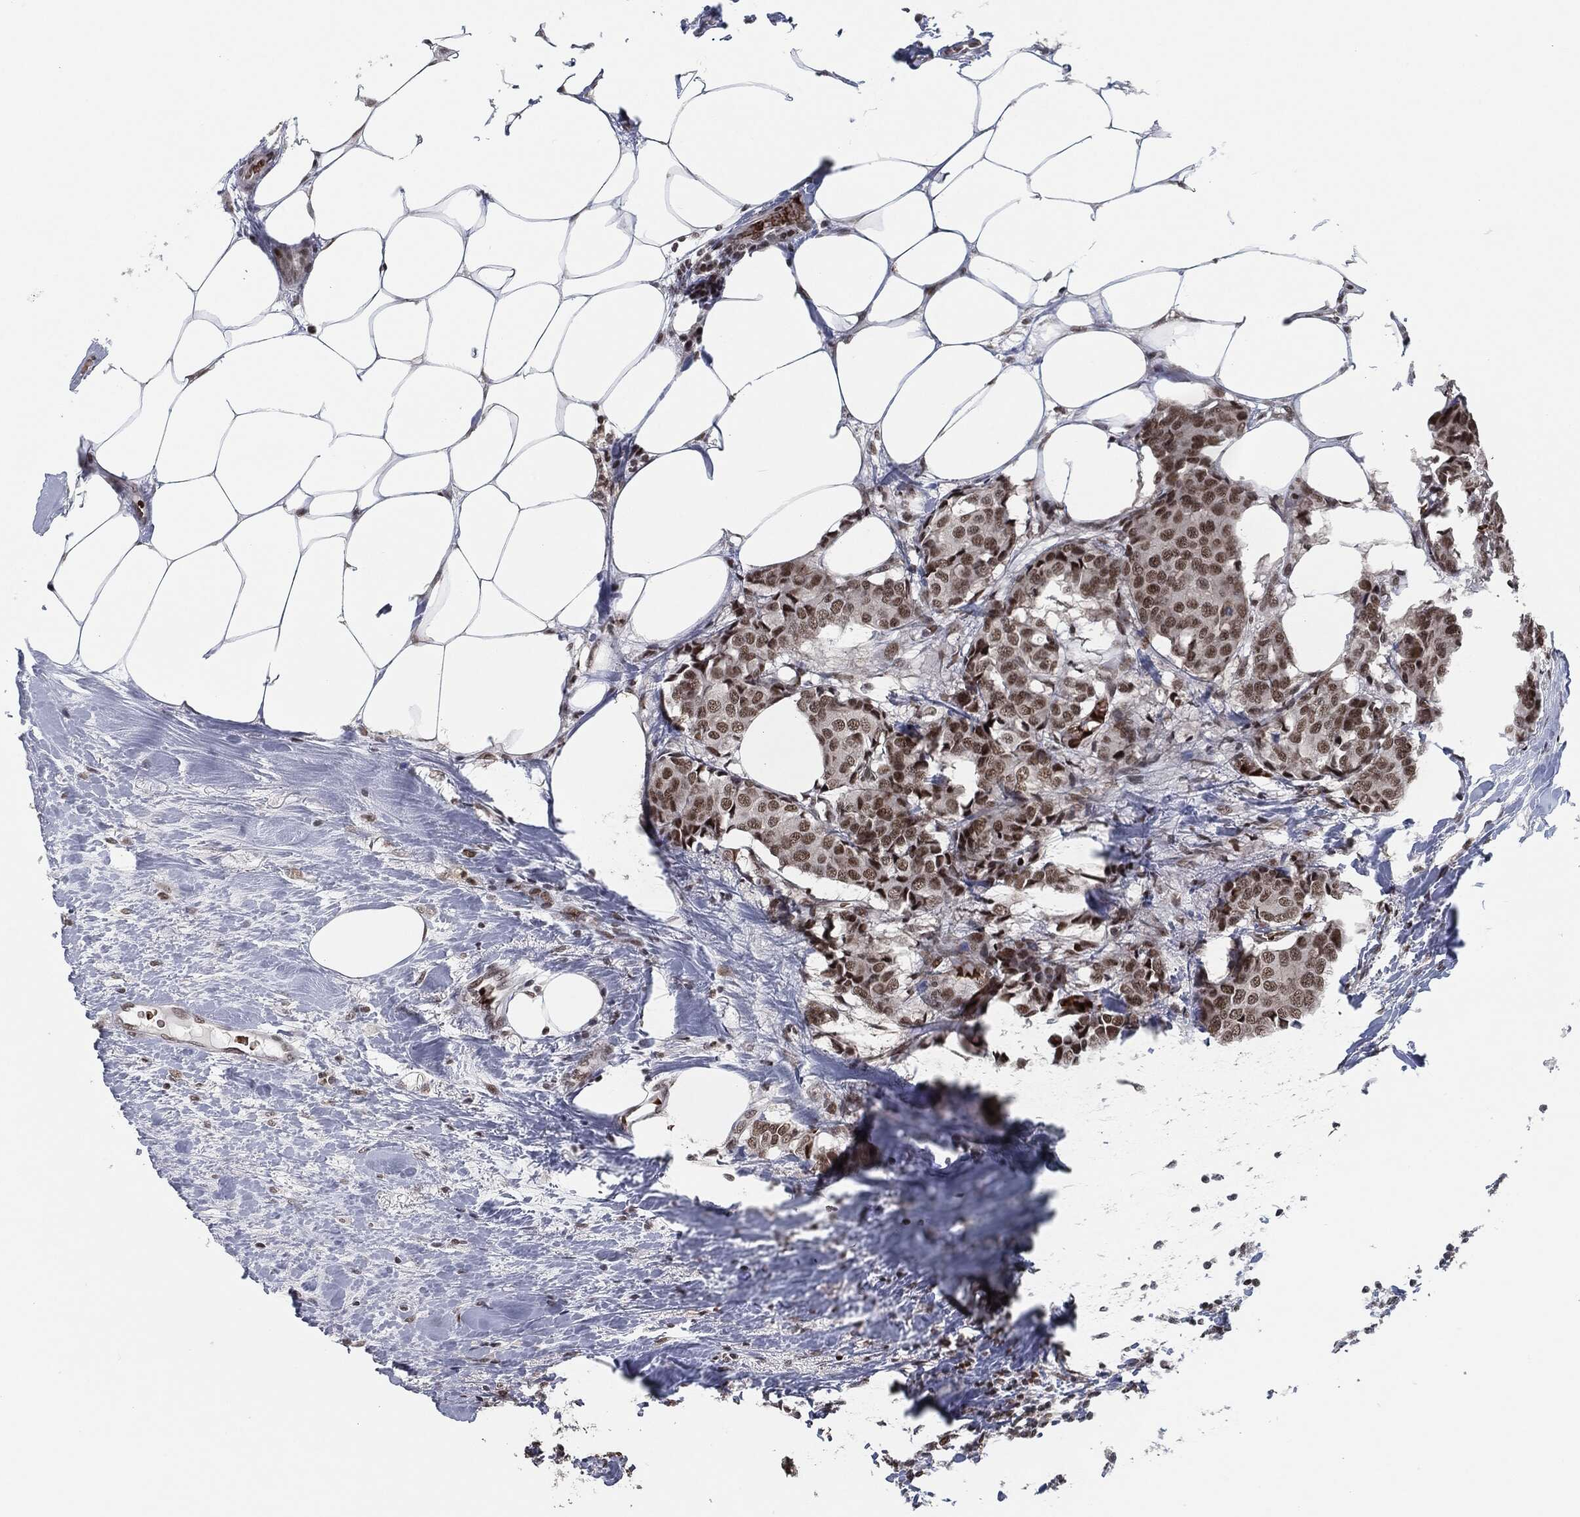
{"staining": {"intensity": "moderate", "quantity": "25%-75%", "location": "nuclear"}, "tissue": "breast cancer", "cell_type": "Tumor cells", "image_type": "cancer", "snomed": [{"axis": "morphology", "description": "Duct carcinoma"}, {"axis": "topography", "description": "Breast"}], "caption": "Immunohistochemical staining of invasive ductal carcinoma (breast) demonstrates medium levels of moderate nuclear staining in about 25%-75% of tumor cells.", "gene": "ANXA1", "patient": {"sex": "female", "age": 75}}